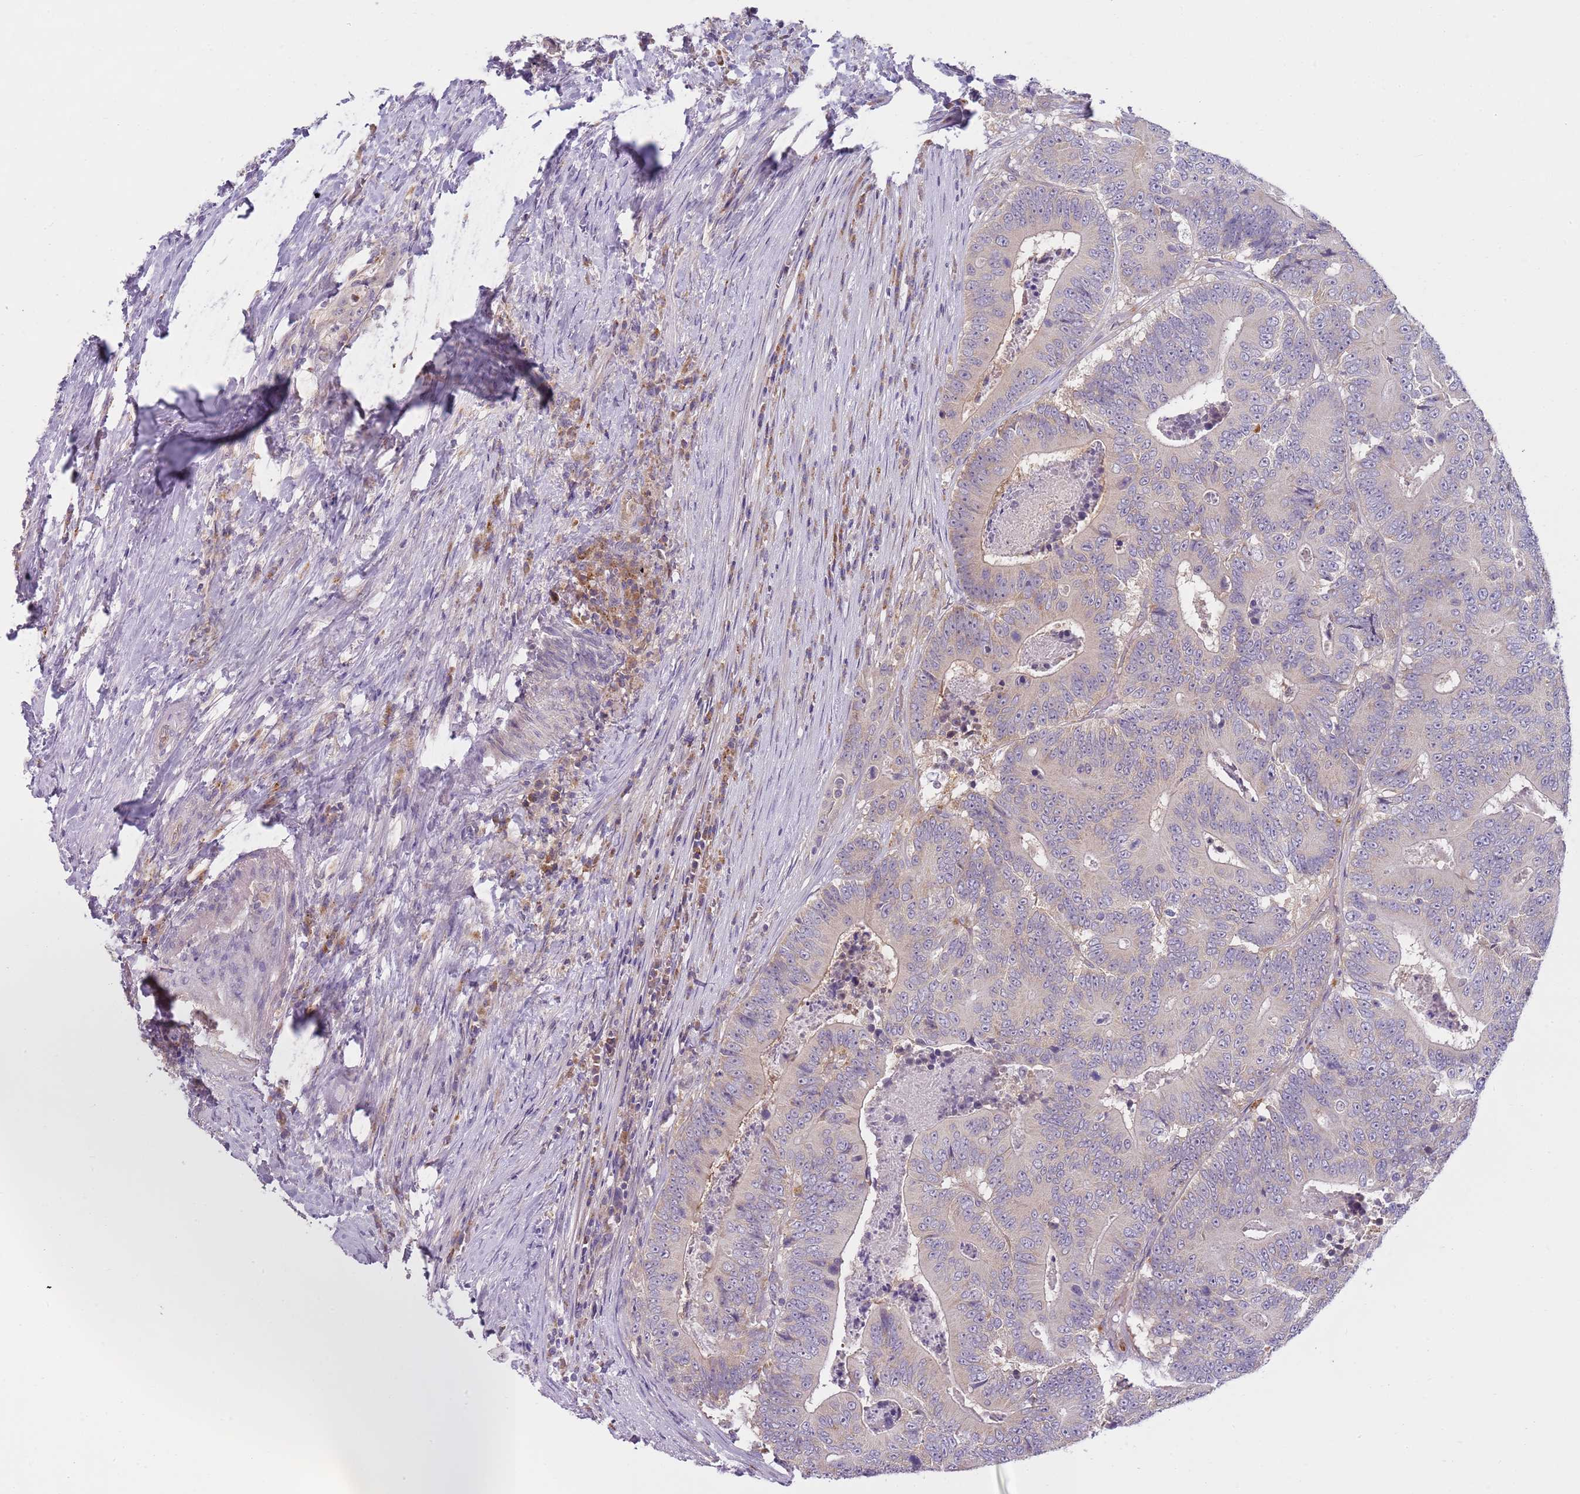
{"staining": {"intensity": "weak", "quantity": "25%-75%", "location": "cytoplasmic/membranous"}, "tissue": "colorectal cancer", "cell_type": "Tumor cells", "image_type": "cancer", "snomed": [{"axis": "morphology", "description": "Adenocarcinoma, NOS"}, {"axis": "topography", "description": "Colon"}], "caption": "Weak cytoplasmic/membranous staining is present in approximately 25%-75% of tumor cells in colorectal adenocarcinoma. The staining is performed using DAB brown chromogen to label protein expression. The nuclei are counter-stained blue using hematoxylin.", "gene": "SKOR2", "patient": {"sex": "male", "age": 83}}